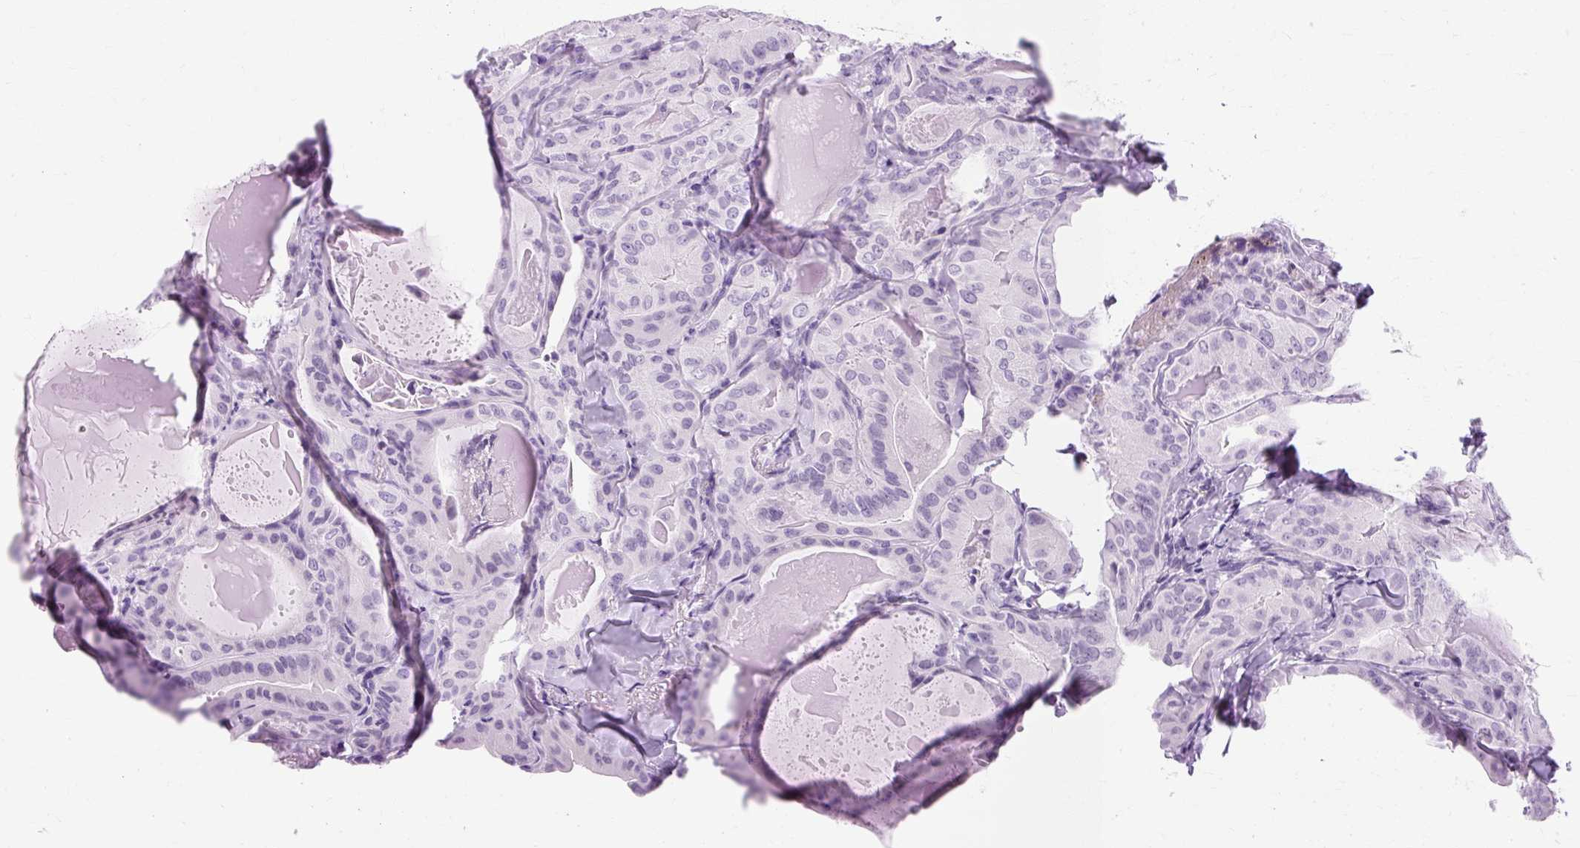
{"staining": {"intensity": "negative", "quantity": "none", "location": "none"}, "tissue": "thyroid cancer", "cell_type": "Tumor cells", "image_type": "cancer", "snomed": [{"axis": "morphology", "description": "Papillary adenocarcinoma, NOS"}, {"axis": "topography", "description": "Thyroid gland"}], "caption": "Protein analysis of thyroid cancer (papillary adenocarcinoma) demonstrates no significant expression in tumor cells. (Immunohistochemistry, brightfield microscopy, high magnification).", "gene": "RYBP", "patient": {"sex": "female", "age": 68}}